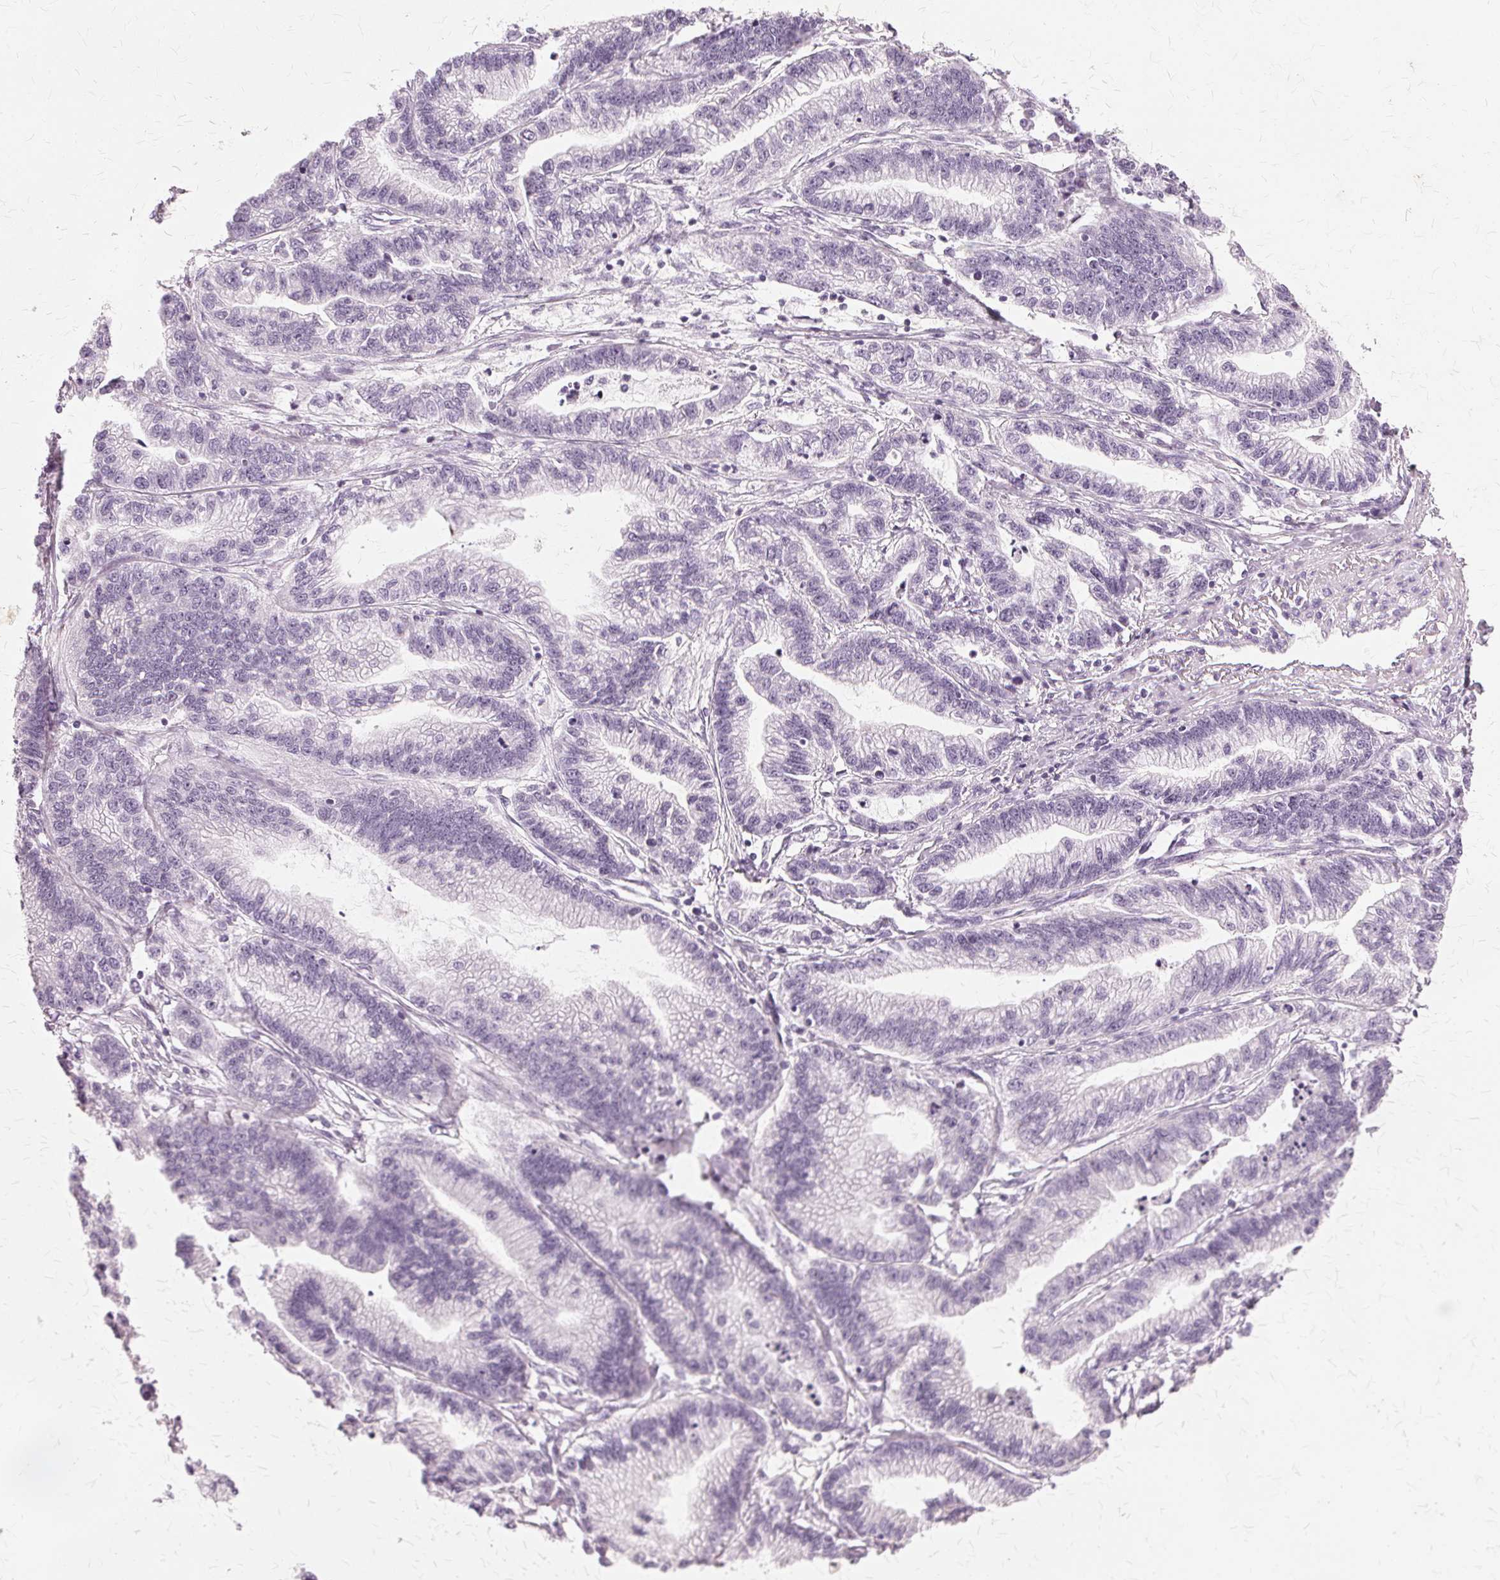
{"staining": {"intensity": "negative", "quantity": "none", "location": "none"}, "tissue": "stomach cancer", "cell_type": "Tumor cells", "image_type": "cancer", "snomed": [{"axis": "morphology", "description": "Adenocarcinoma, NOS"}, {"axis": "topography", "description": "Stomach"}], "caption": "IHC histopathology image of stomach adenocarcinoma stained for a protein (brown), which shows no expression in tumor cells.", "gene": "SLC45A3", "patient": {"sex": "male", "age": 83}}